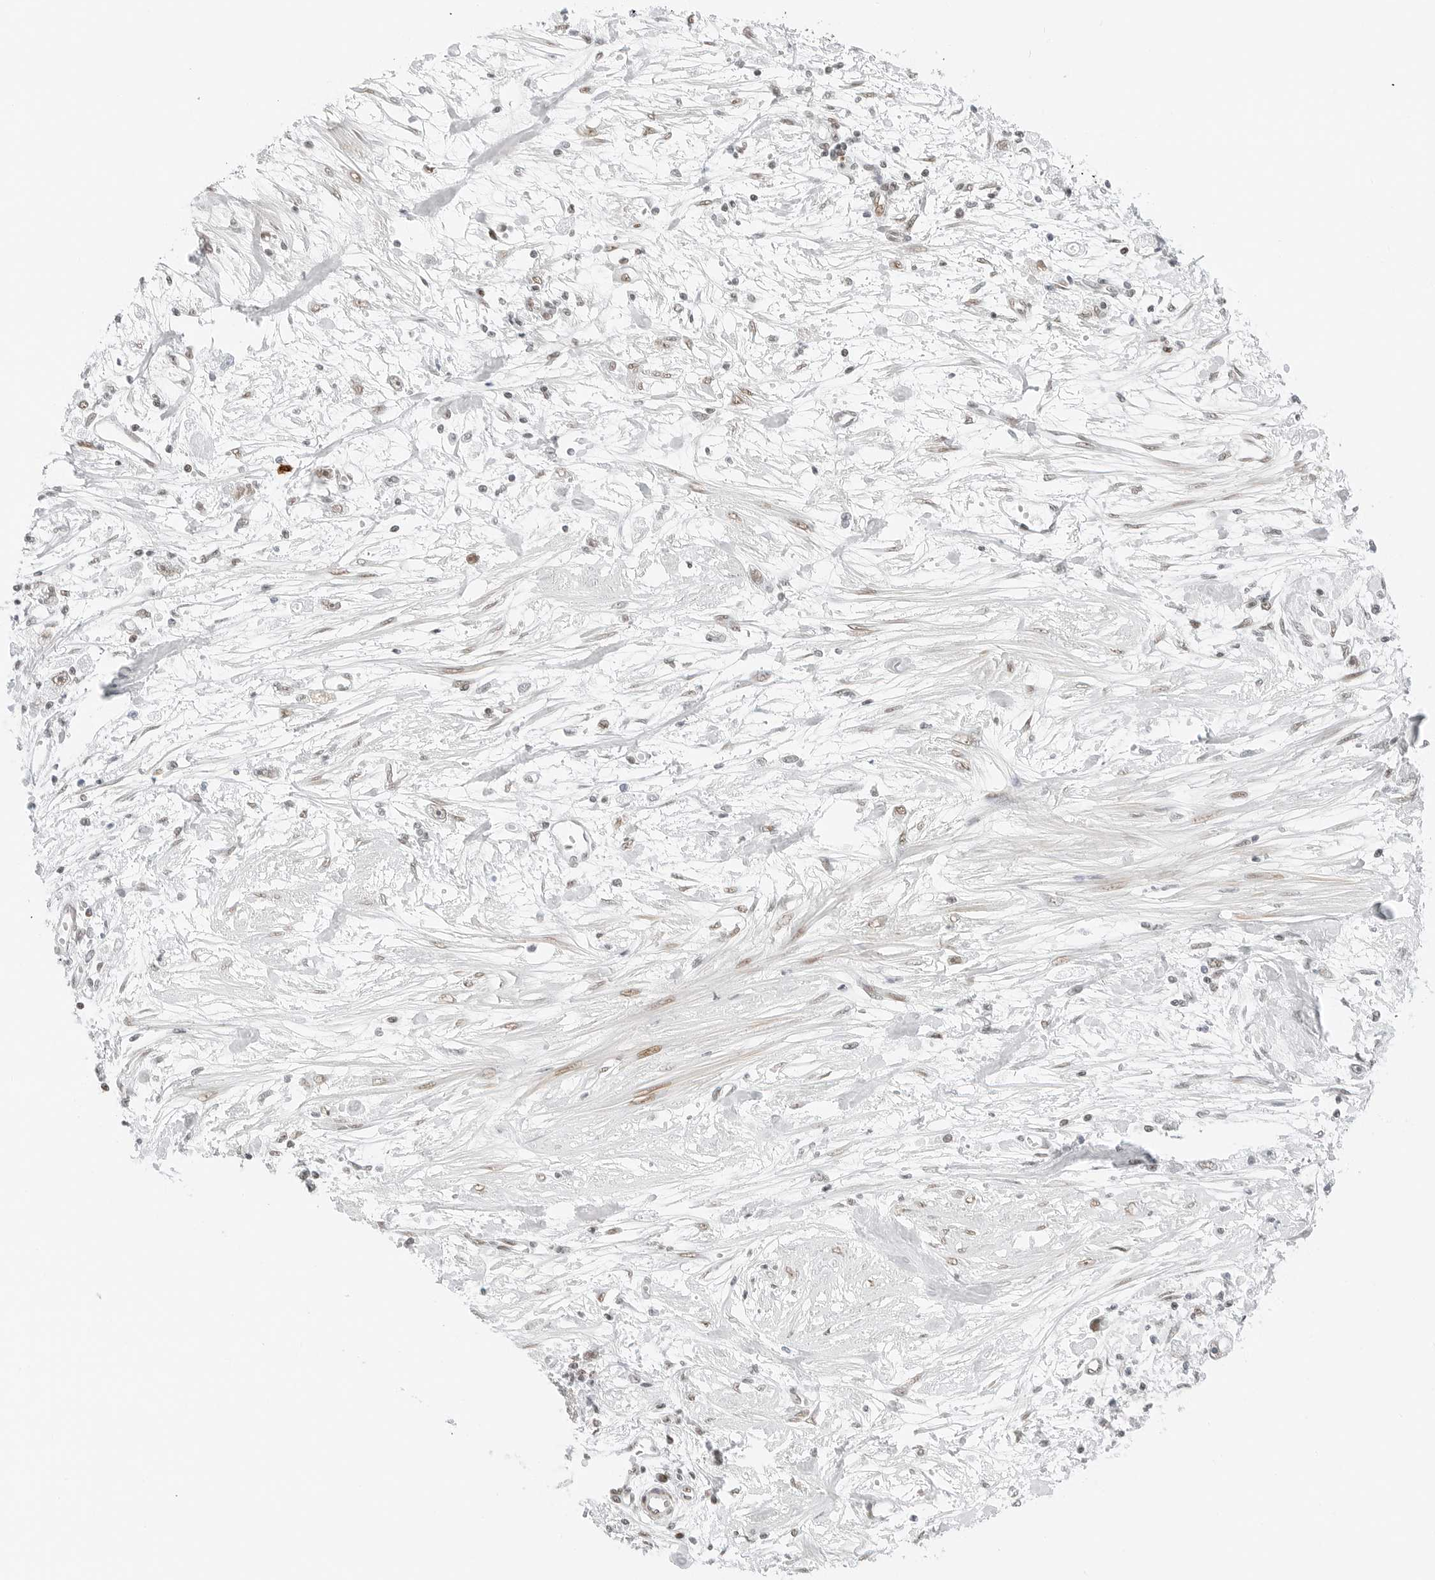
{"staining": {"intensity": "weak", "quantity": "<25%", "location": "nuclear"}, "tissue": "stomach cancer", "cell_type": "Tumor cells", "image_type": "cancer", "snomed": [{"axis": "morphology", "description": "Adenocarcinoma, NOS"}, {"axis": "topography", "description": "Stomach"}], "caption": "An IHC micrograph of stomach cancer (adenocarcinoma) is shown. There is no staining in tumor cells of stomach cancer (adenocarcinoma).", "gene": "CRTC2", "patient": {"sex": "female", "age": 59}}